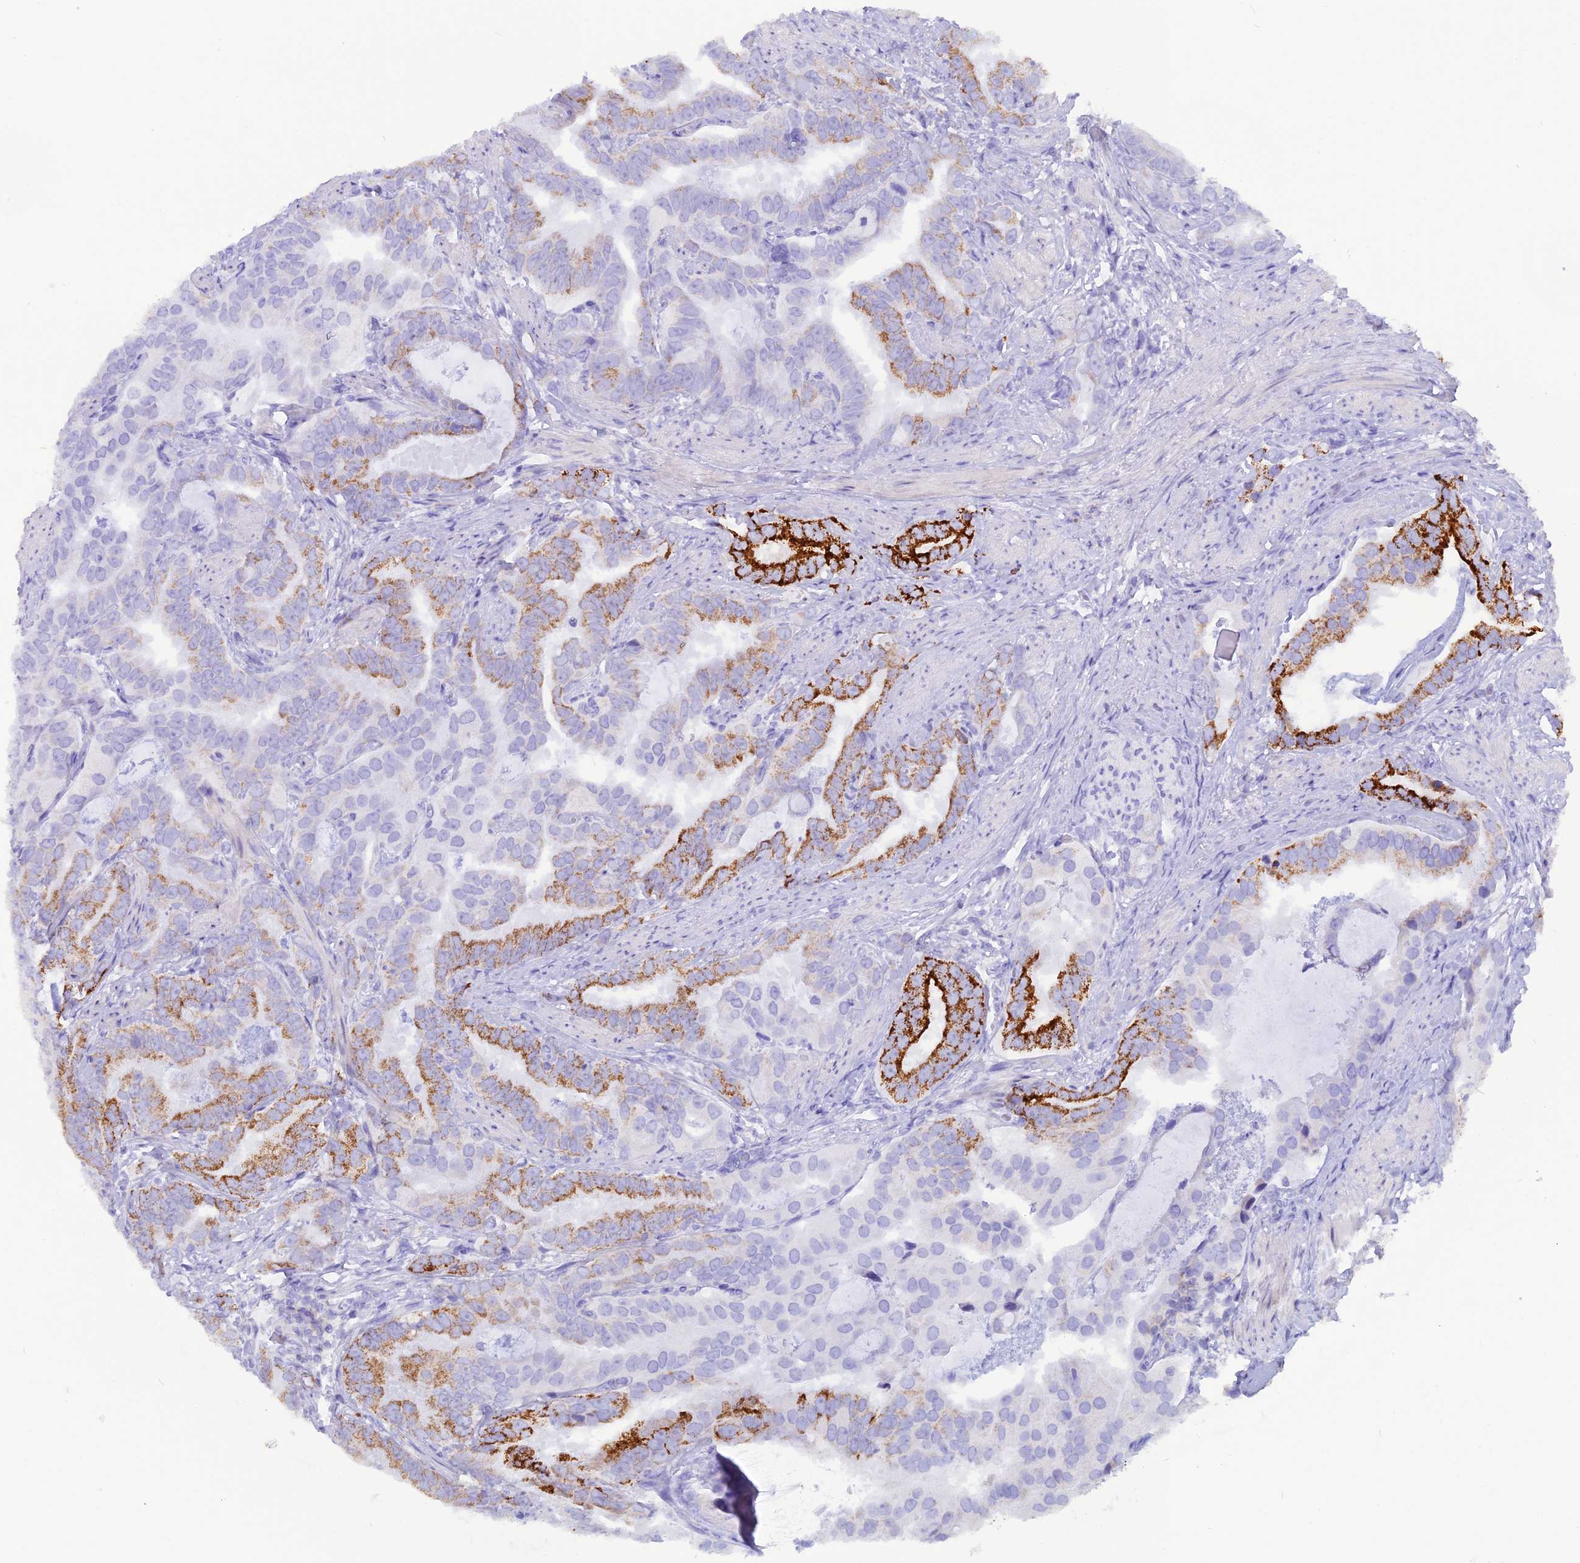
{"staining": {"intensity": "strong", "quantity": "25%-75%", "location": "cytoplasmic/membranous"}, "tissue": "prostate cancer", "cell_type": "Tumor cells", "image_type": "cancer", "snomed": [{"axis": "morphology", "description": "Adenocarcinoma, Low grade"}, {"axis": "topography", "description": "Prostate"}], "caption": "Tumor cells exhibit high levels of strong cytoplasmic/membranous expression in about 25%-75% of cells in human prostate low-grade adenocarcinoma.", "gene": "GLYATL1", "patient": {"sex": "male", "age": 71}}